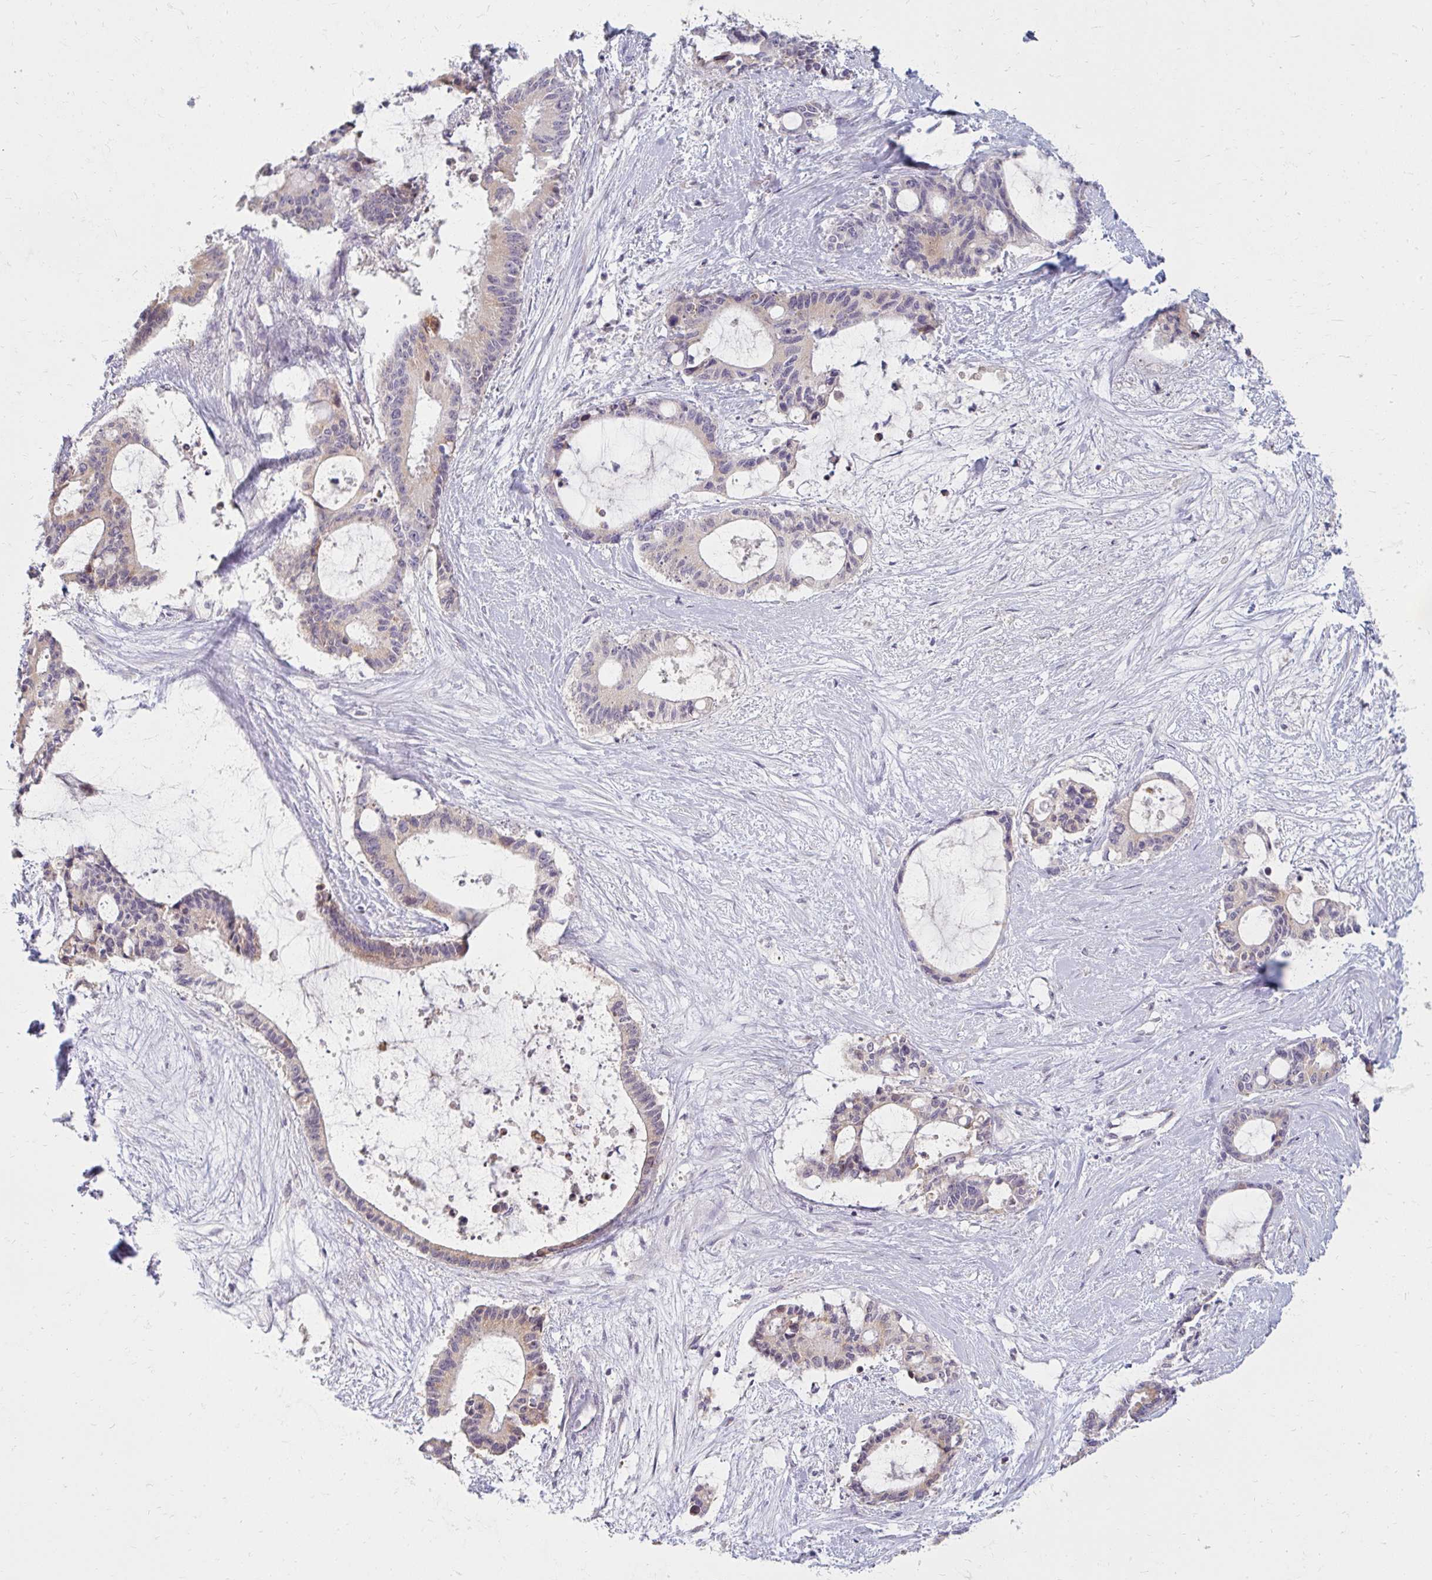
{"staining": {"intensity": "negative", "quantity": "none", "location": "none"}, "tissue": "liver cancer", "cell_type": "Tumor cells", "image_type": "cancer", "snomed": [{"axis": "morphology", "description": "Normal tissue, NOS"}, {"axis": "morphology", "description": "Cholangiocarcinoma"}, {"axis": "topography", "description": "Liver"}, {"axis": "topography", "description": "Peripheral nerve tissue"}], "caption": "This is an immunohistochemistry (IHC) histopathology image of liver cholangiocarcinoma. There is no staining in tumor cells.", "gene": "DDN", "patient": {"sex": "female", "age": 73}}